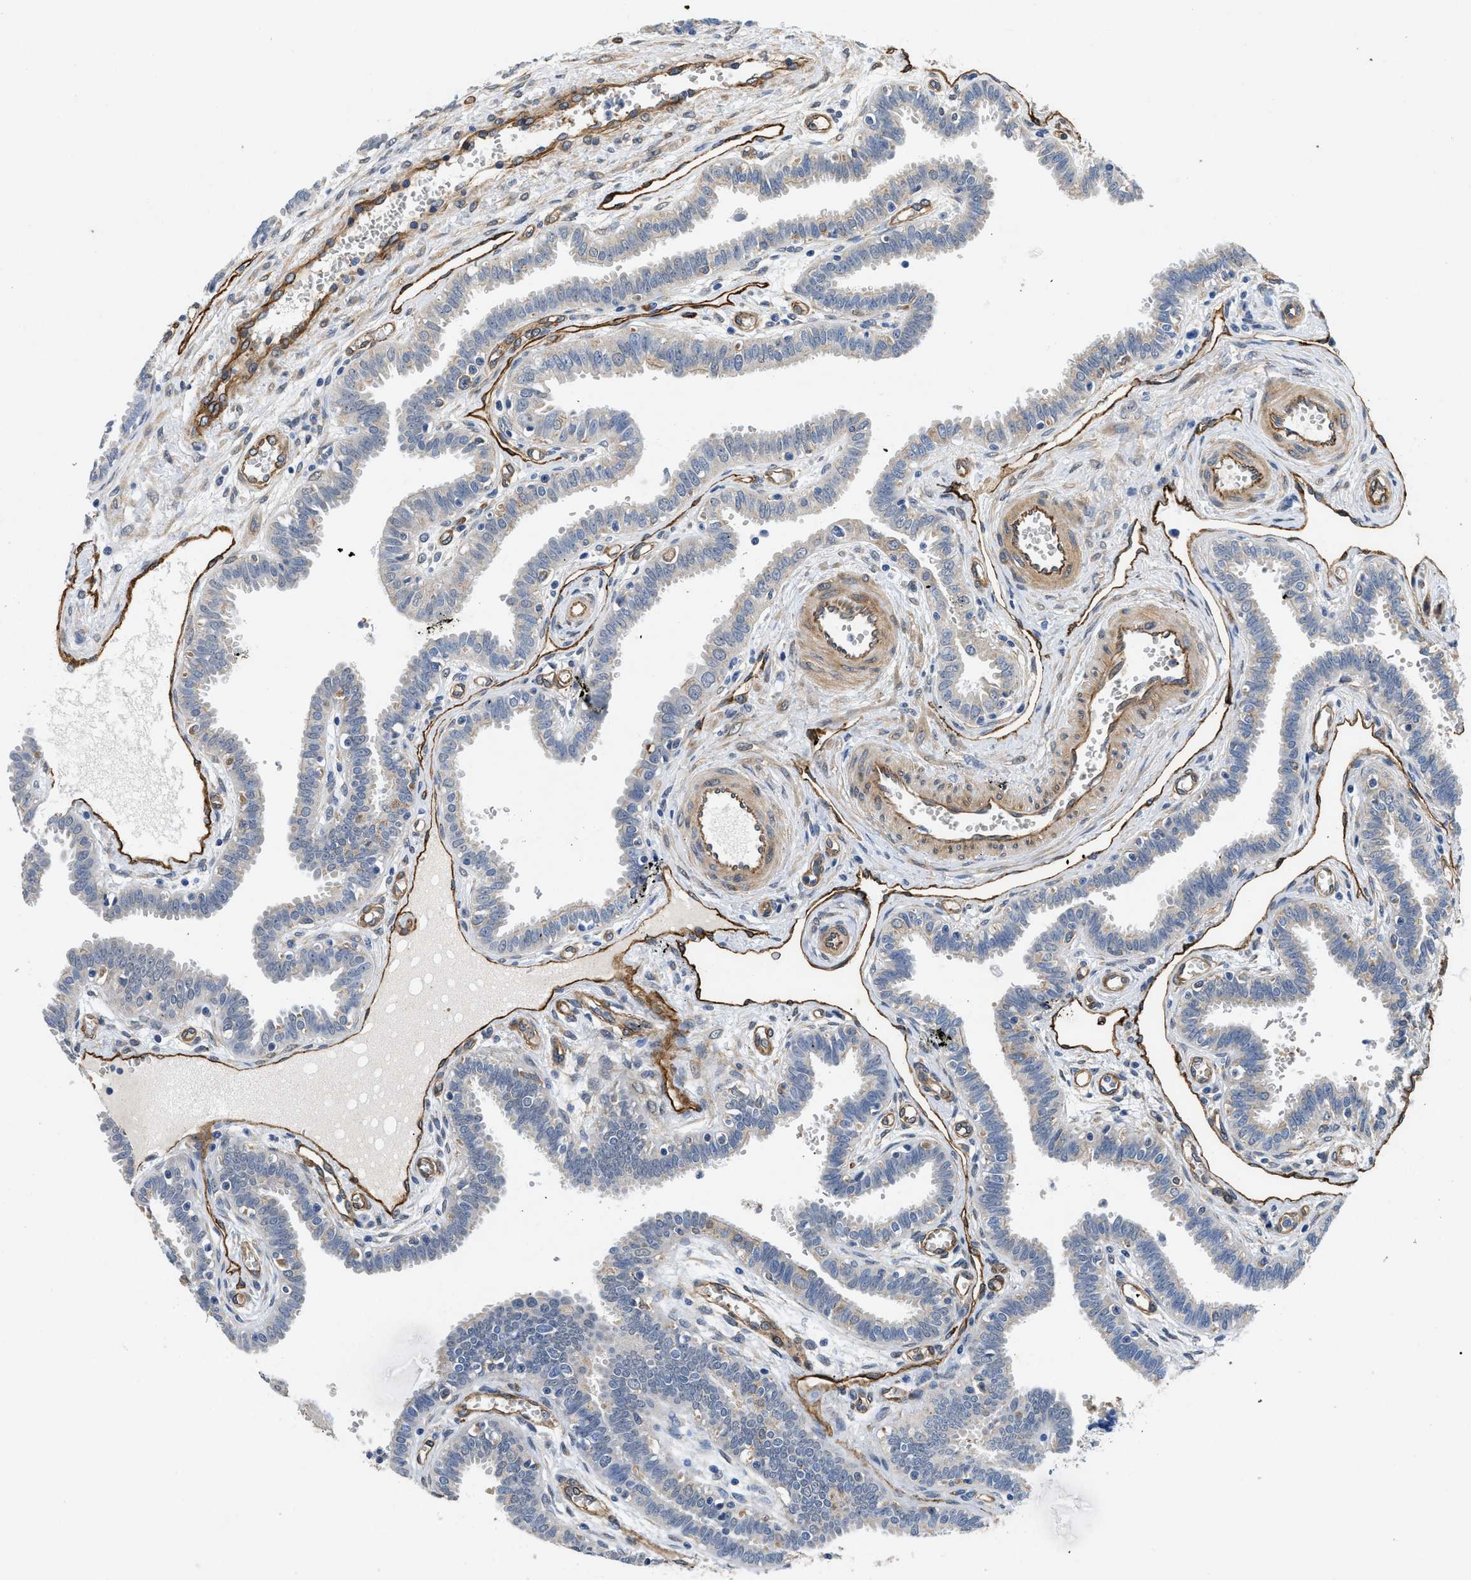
{"staining": {"intensity": "negative", "quantity": "none", "location": "none"}, "tissue": "fallopian tube", "cell_type": "Glandular cells", "image_type": "normal", "snomed": [{"axis": "morphology", "description": "Normal tissue, NOS"}, {"axis": "topography", "description": "Fallopian tube"}], "caption": "IHC micrograph of normal fallopian tube stained for a protein (brown), which shows no expression in glandular cells.", "gene": "RAPH1", "patient": {"sex": "female", "age": 32}}